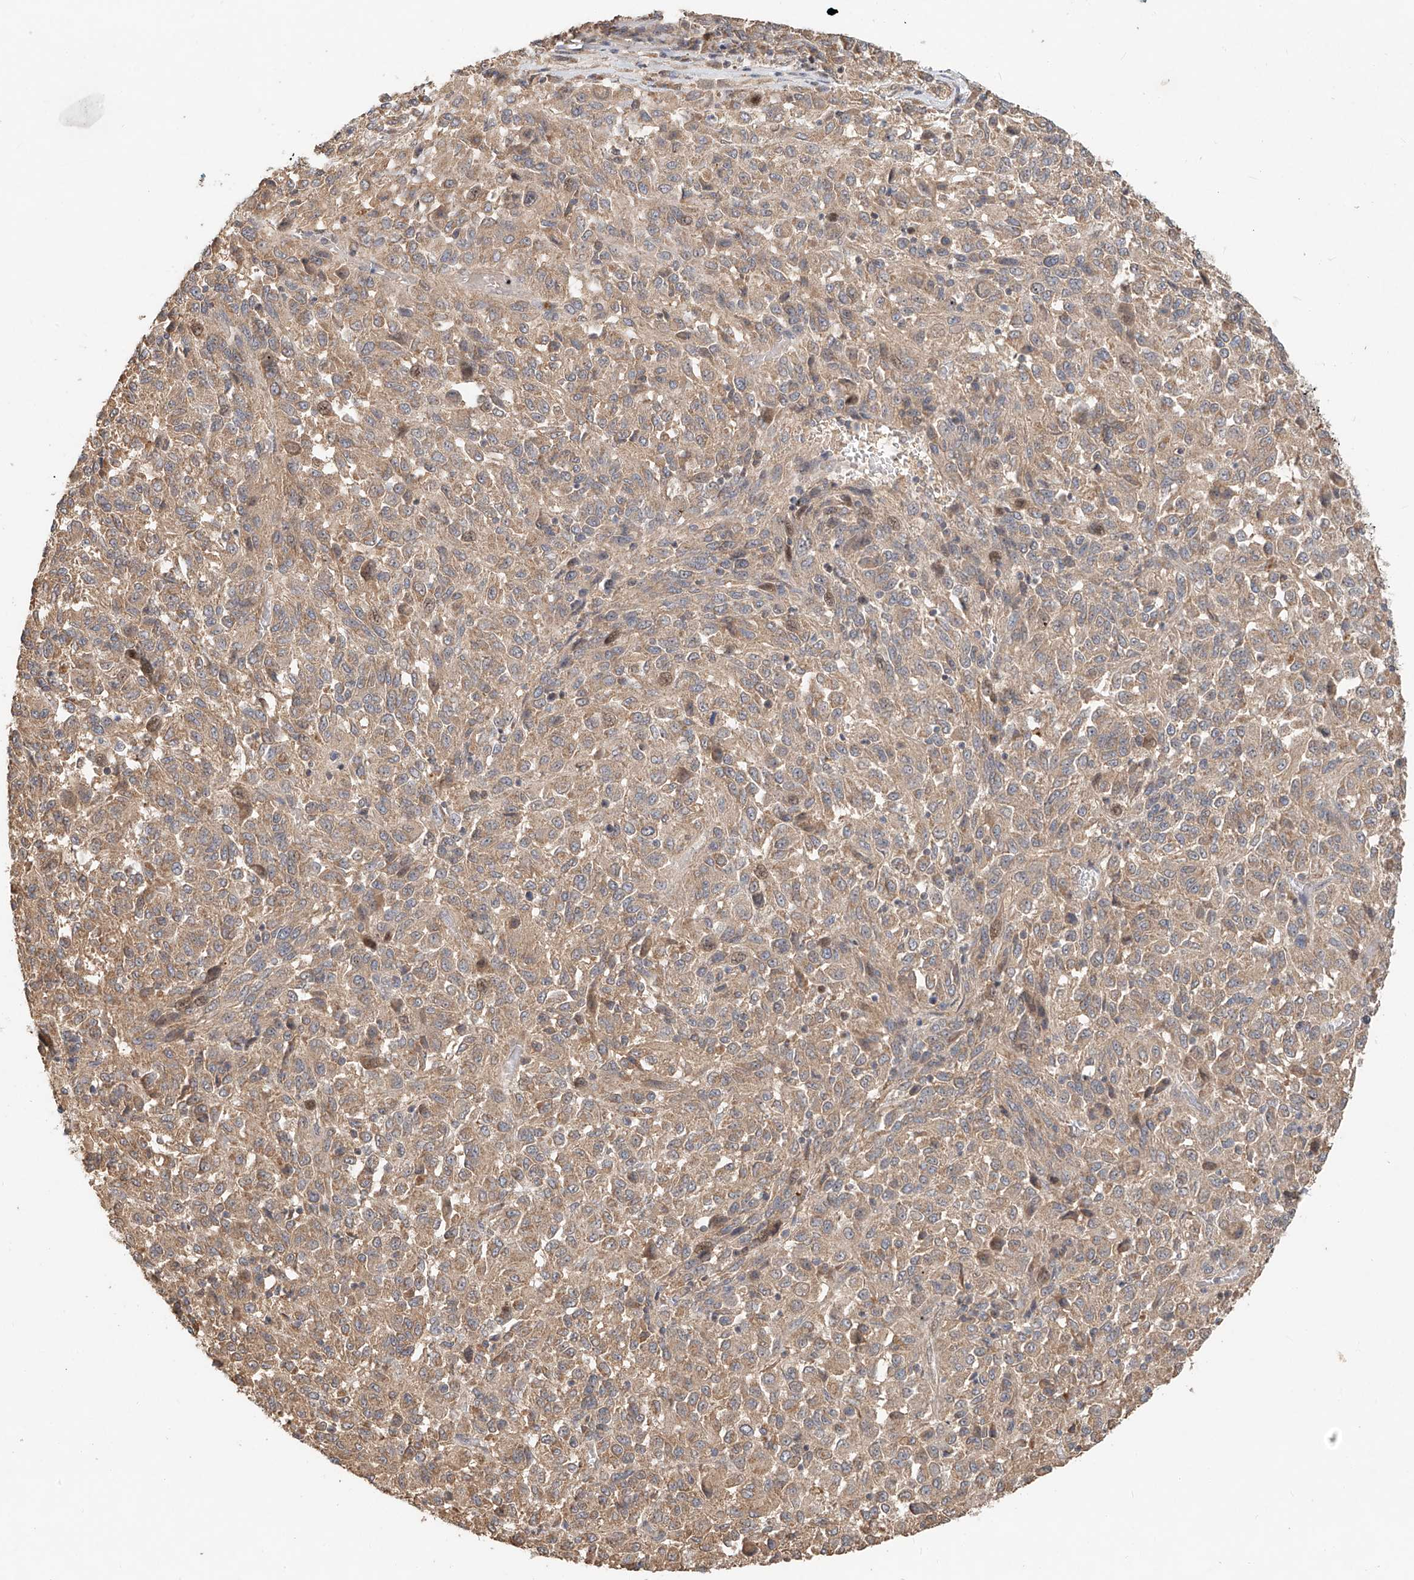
{"staining": {"intensity": "weak", "quantity": ">75%", "location": "cytoplasmic/membranous"}, "tissue": "melanoma", "cell_type": "Tumor cells", "image_type": "cancer", "snomed": [{"axis": "morphology", "description": "Malignant melanoma, Metastatic site"}, {"axis": "topography", "description": "Lung"}], "caption": "Immunohistochemistry (IHC) image of neoplastic tissue: human melanoma stained using IHC displays low levels of weak protein expression localized specifically in the cytoplasmic/membranous of tumor cells, appearing as a cytoplasmic/membranous brown color.", "gene": "TMEM61", "patient": {"sex": "male", "age": 64}}